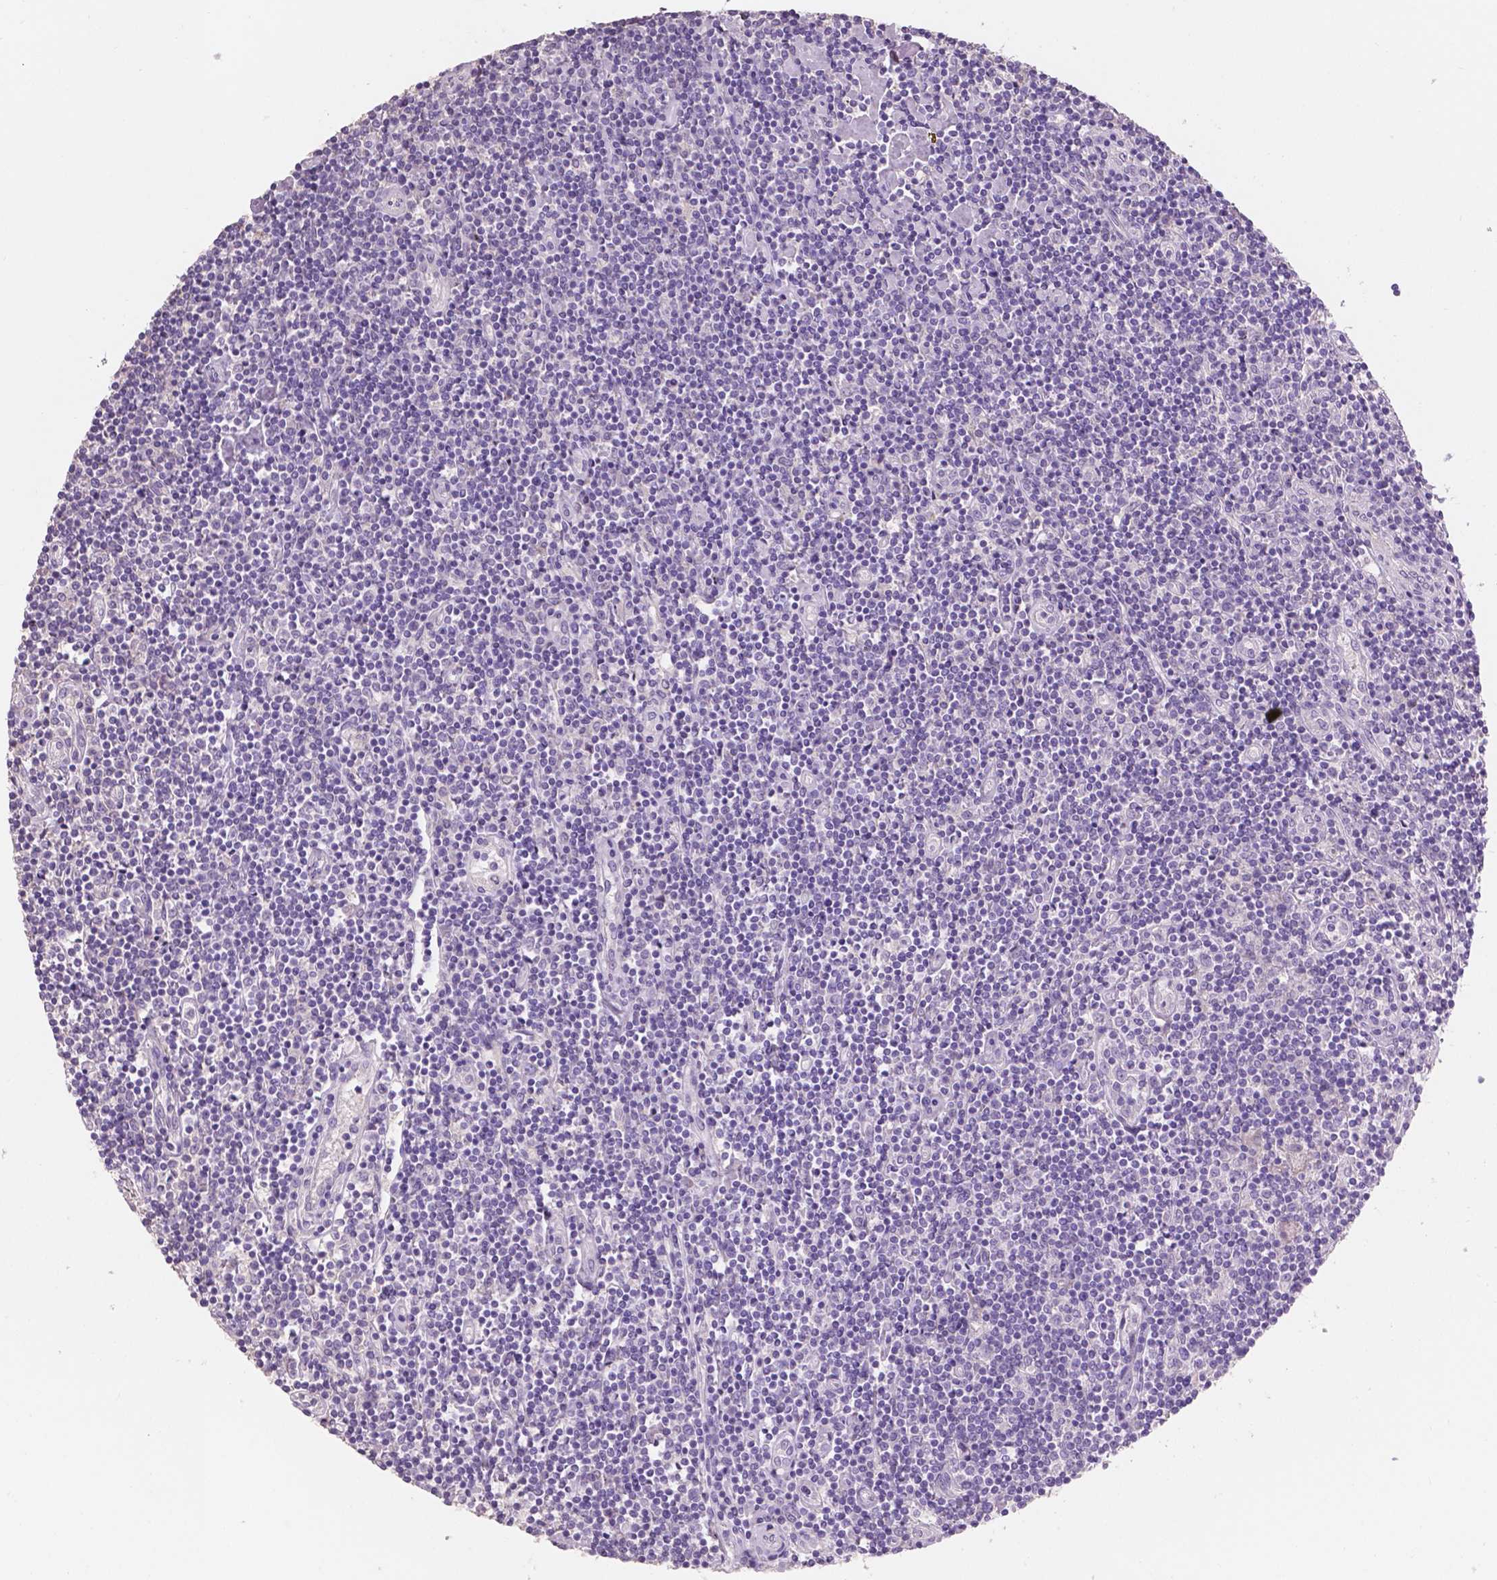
{"staining": {"intensity": "negative", "quantity": "none", "location": "none"}, "tissue": "lymphoma", "cell_type": "Tumor cells", "image_type": "cancer", "snomed": [{"axis": "morphology", "description": "Hodgkin's disease, NOS"}, {"axis": "topography", "description": "Lymph node"}], "caption": "Human Hodgkin's disease stained for a protein using immunohistochemistry (IHC) demonstrates no expression in tumor cells.", "gene": "SBSN", "patient": {"sex": "male", "age": 40}}